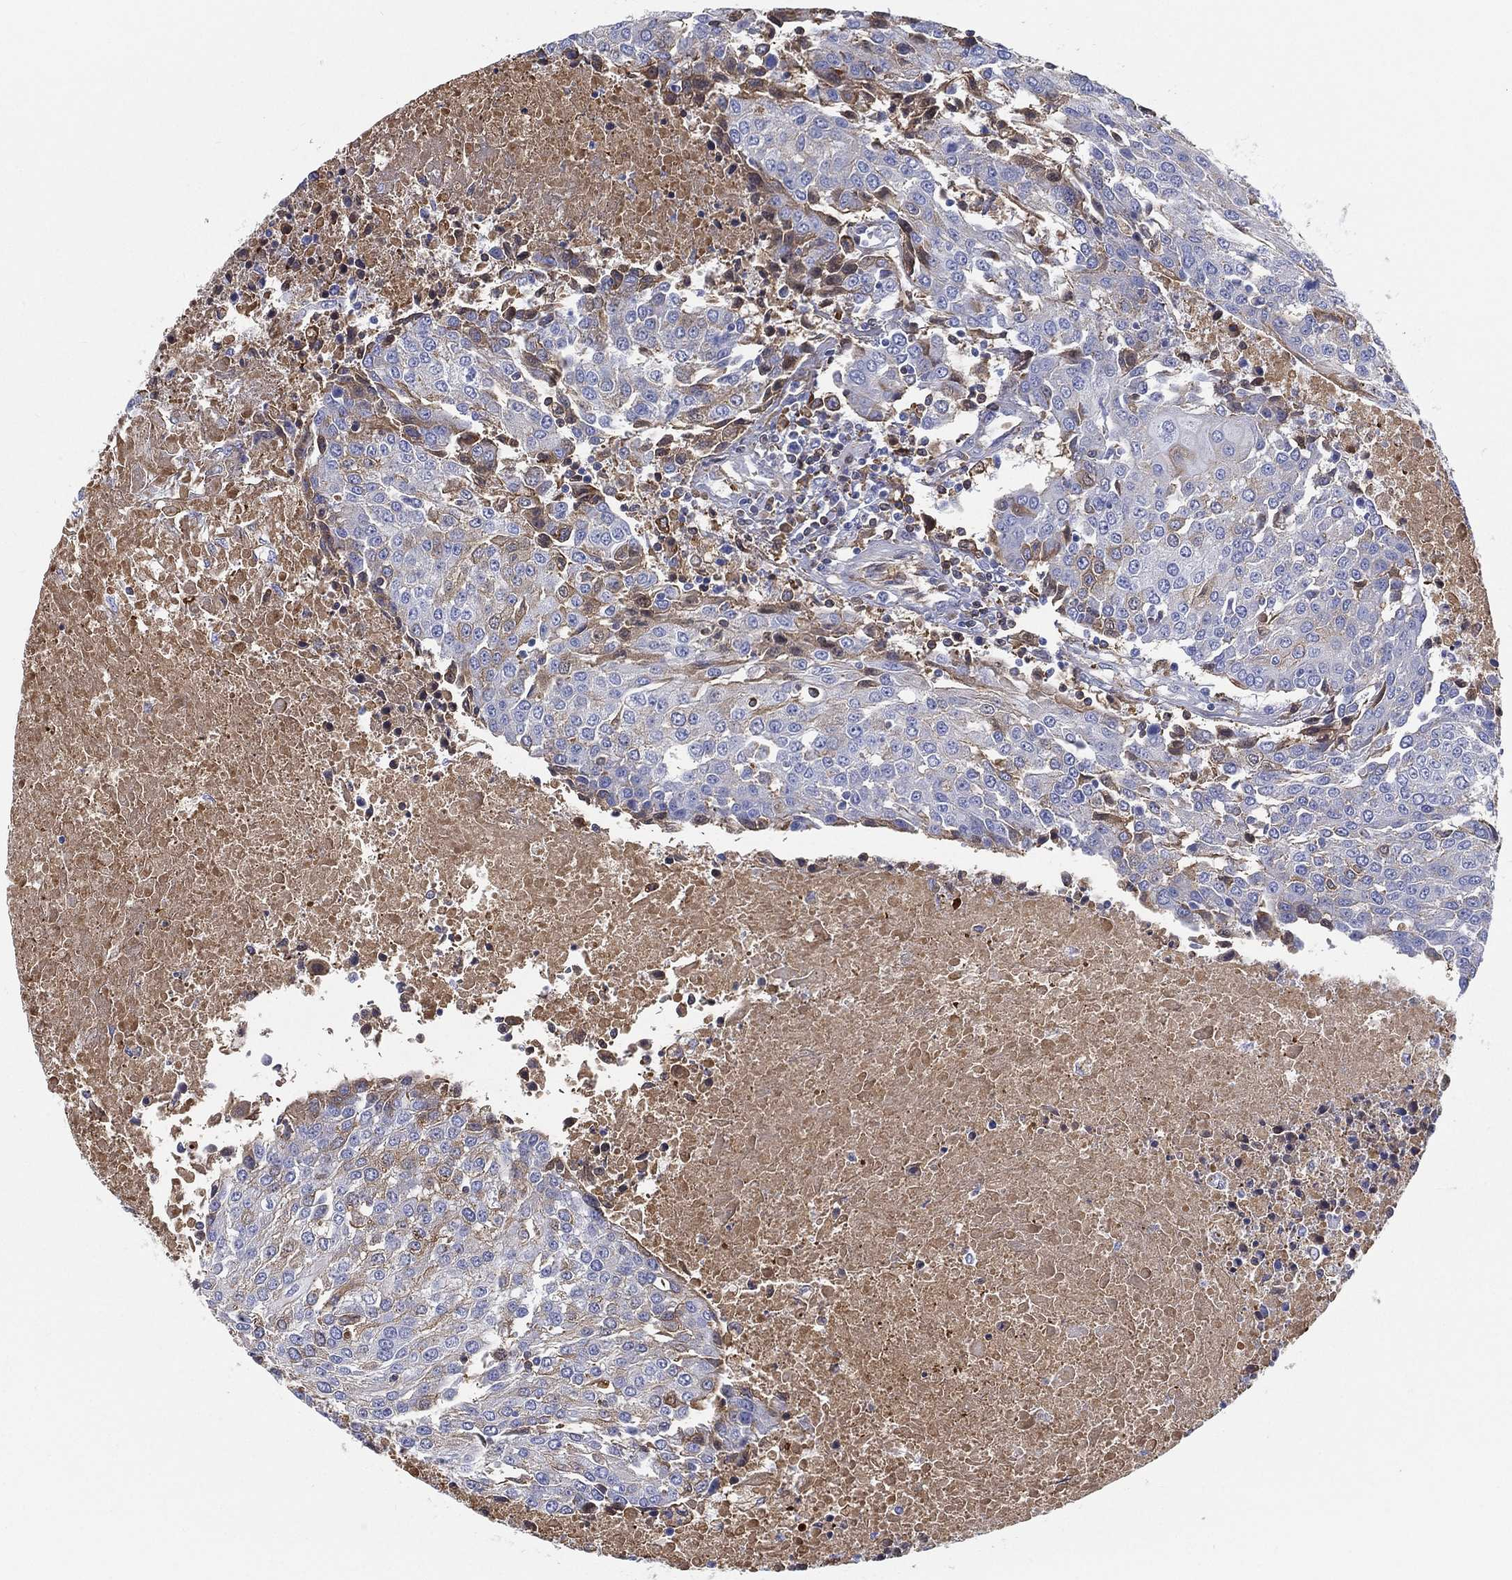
{"staining": {"intensity": "moderate", "quantity": "<25%", "location": "cytoplasmic/membranous"}, "tissue": "urothelial cancer", "cell_type": "Tumor cells", "image_type": "cancer", "snomed": [{"axis": "morphology", "description": "Urothelial carcinoma, High grade"}, {"axis": "topography", "description": "Urinary bladder"}], "caption": "Protein expression analysis of human urothelial cancer reveals moderate cytoplasmic/membranous staining in approximately <25% of tumor cells.", "gene": "IFNB1", "patient": {"sex": "female", "age": 85}}